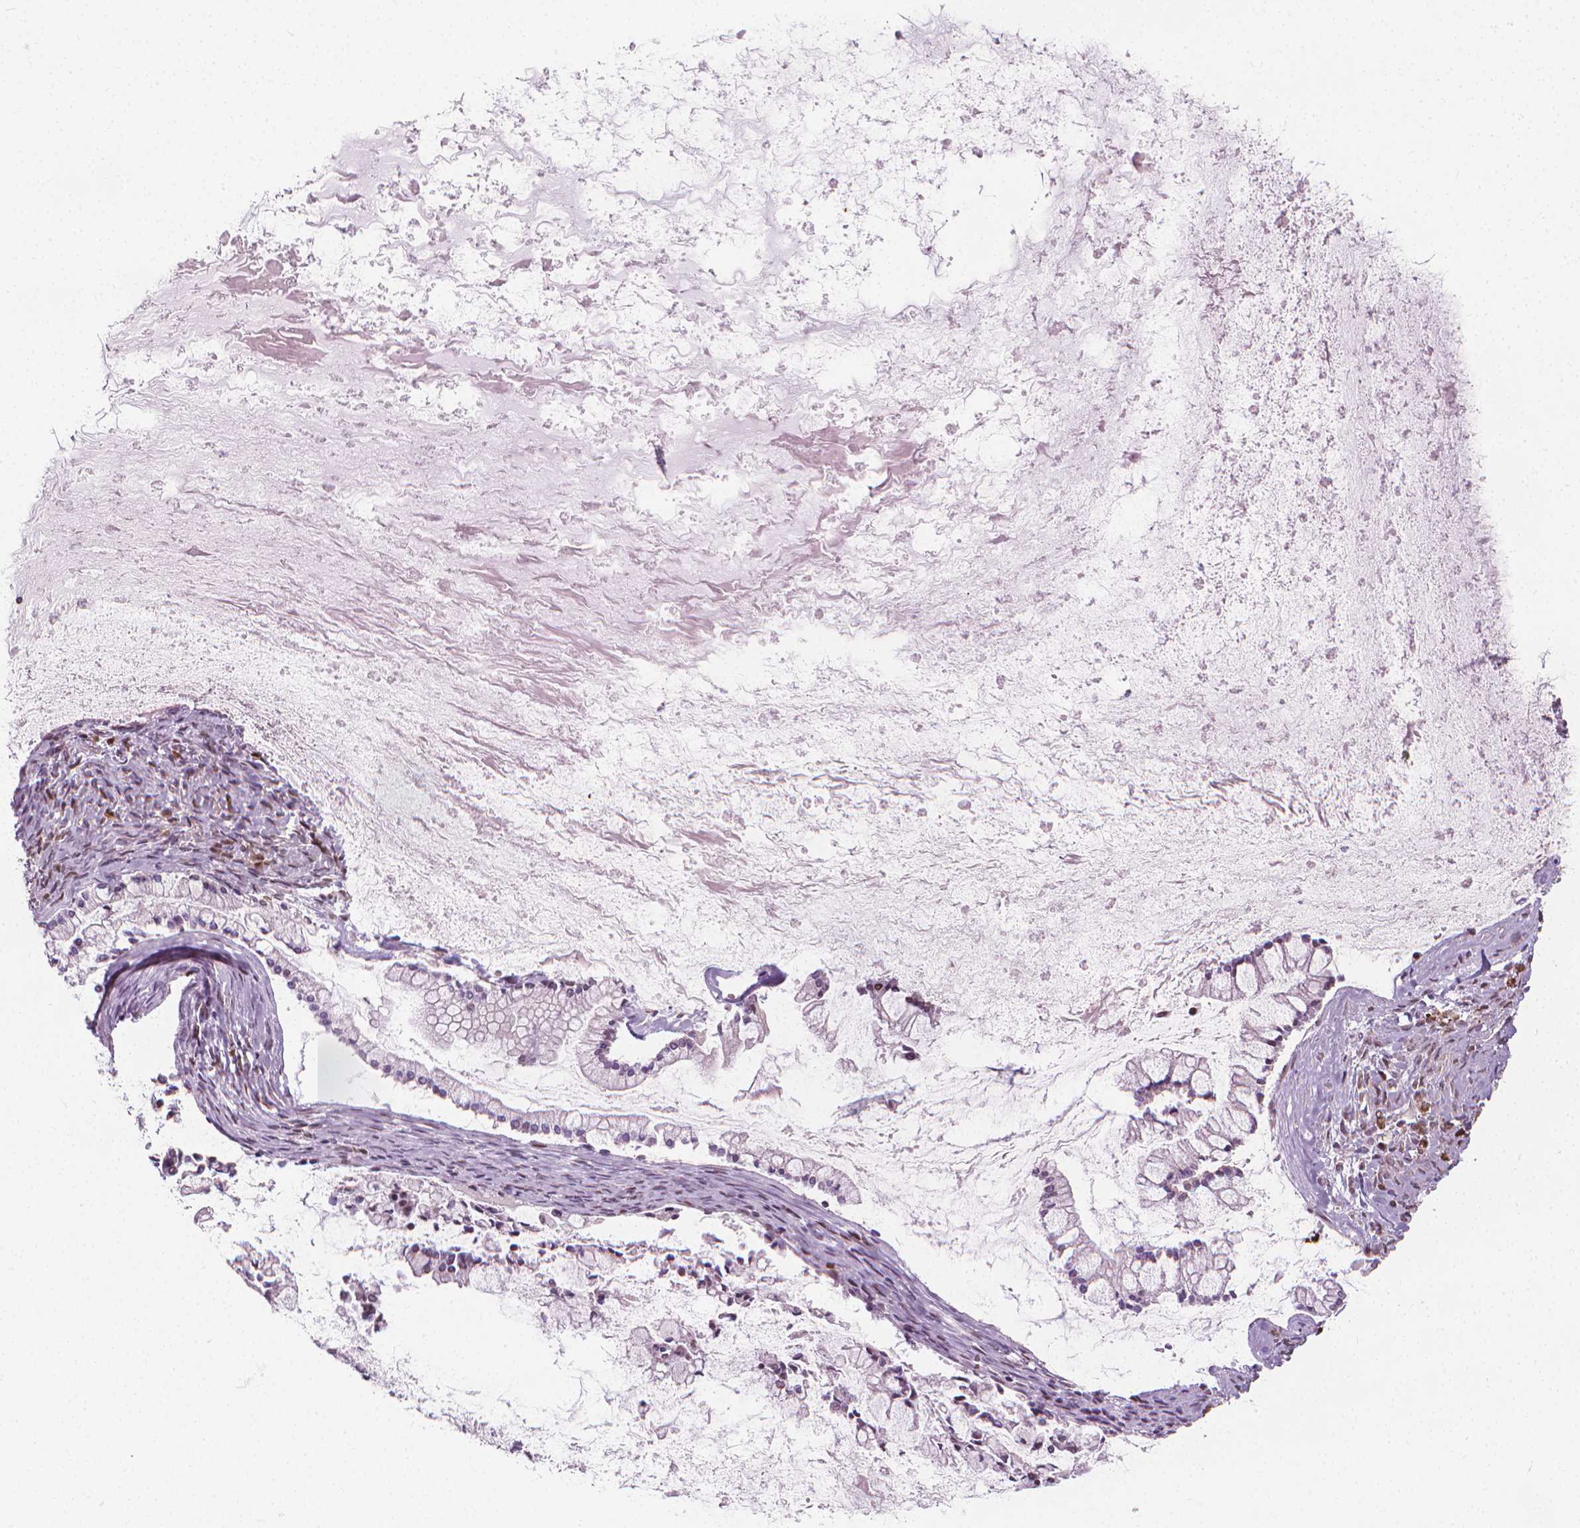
{"staining": {"intensity": "negative", "quantity": "none", "location": "none"}, "tissue": "ovarian cancer", "cell_type": "Tumor cells", "image_type": "cancer", "snomed": [{"axis": "morphology", "description": "Cystadenocarcinoma, mucinous, NOS"}, {"axis": "topography", "description": "Ovary"}], "caption": "Histopathology image shows no significant protein positivity in tumor cells of ovarian cancer.", "gene": "CDKN1C", "patient": {"sex": "female", "age": 67}}